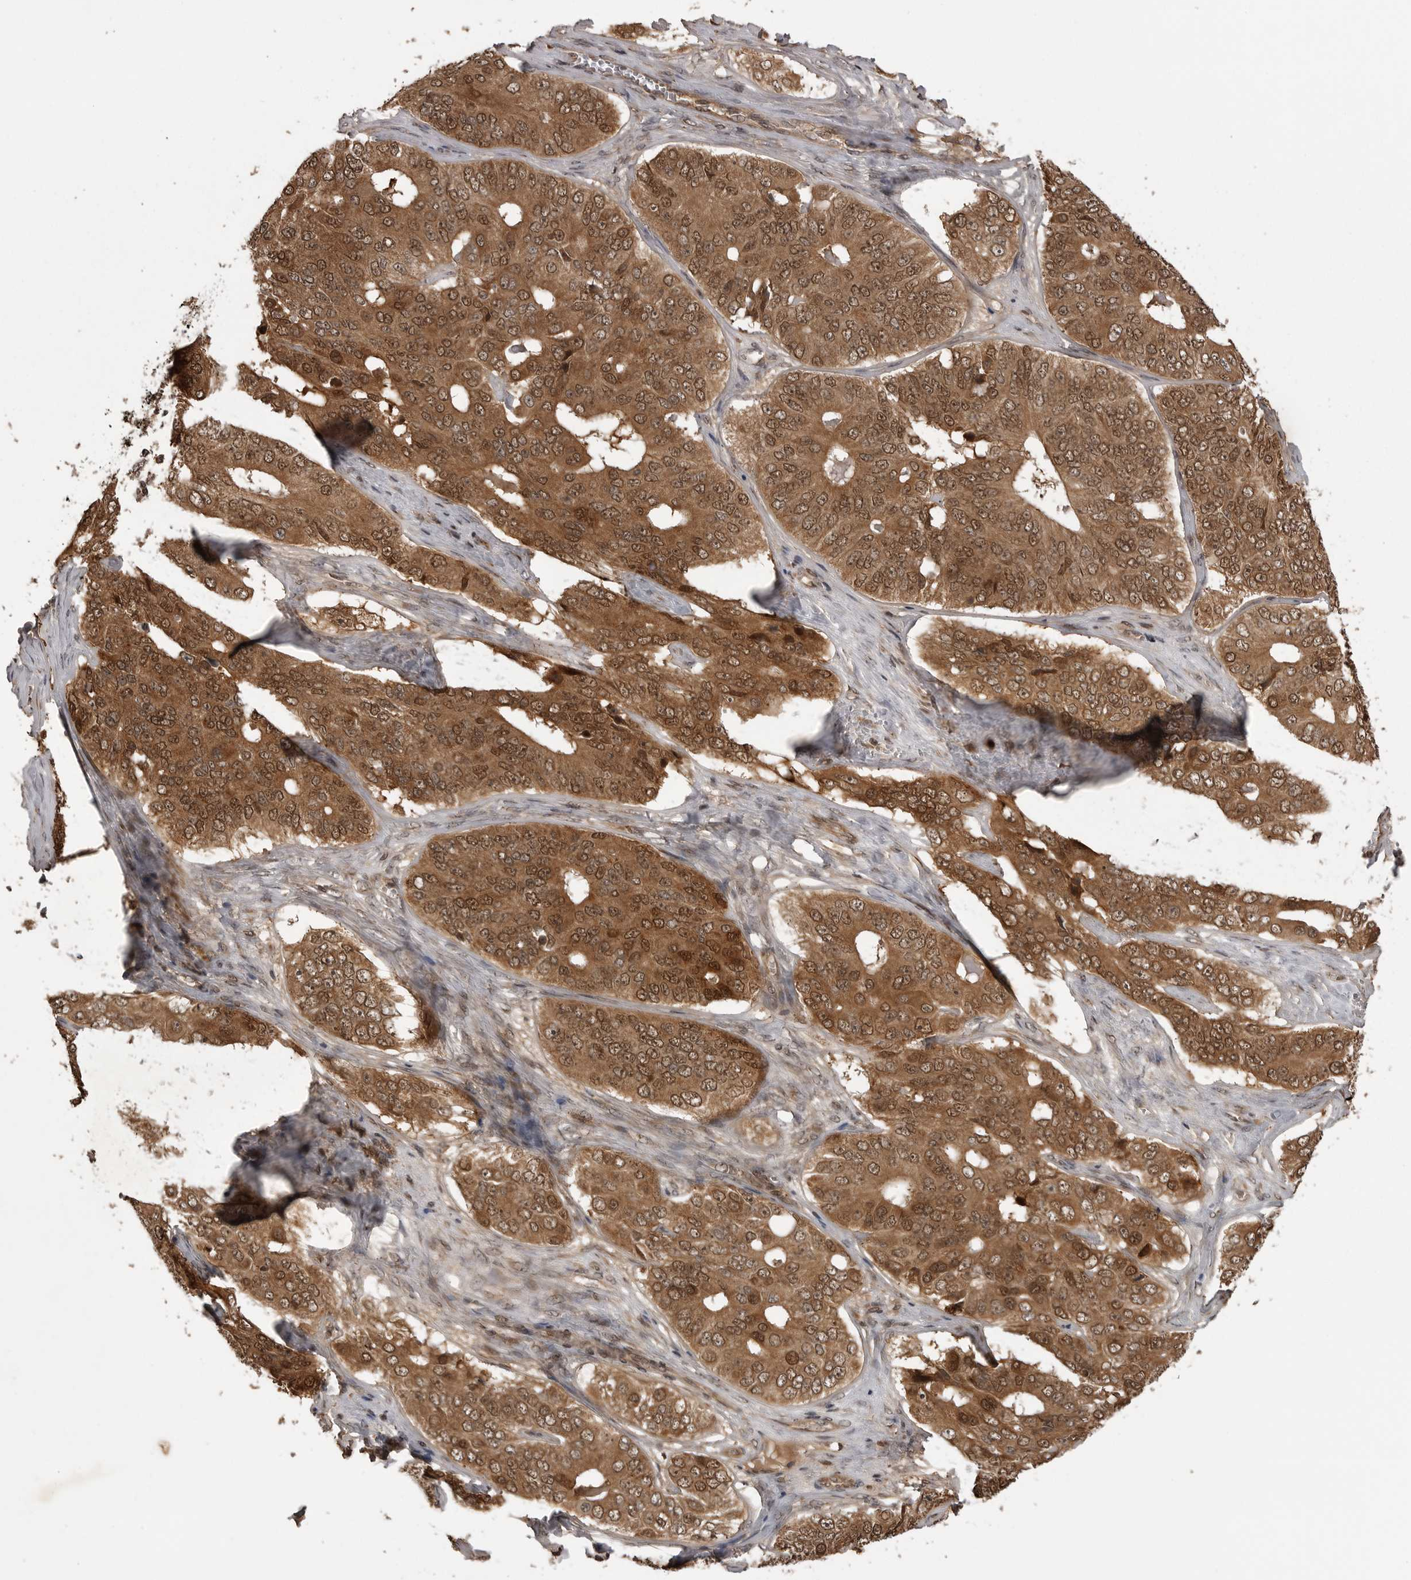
{"staining": {"intensity": "moderate", "quantity": ">75%", "location": "cytoplasmic/membranous,nuclear"}, "tissue": "ovarian cancer", "cell_type": "Tumor cells", "image_type": "cancer", "snomed": [{"axis": "morphology", "description": "Carcinoma, endometroid"}, {"axis": "topography", "description": "Ovary"}], "caption": "Immunohistochemistry (DAB) staining of endometroid carcinoma (ovarian) shows moderate cytoplasmic/membranous and nuclear protein positivity in about >75% of tumor cells.", "gene": "AKAP7", "patient": {"sex": "female", "age": 51}}